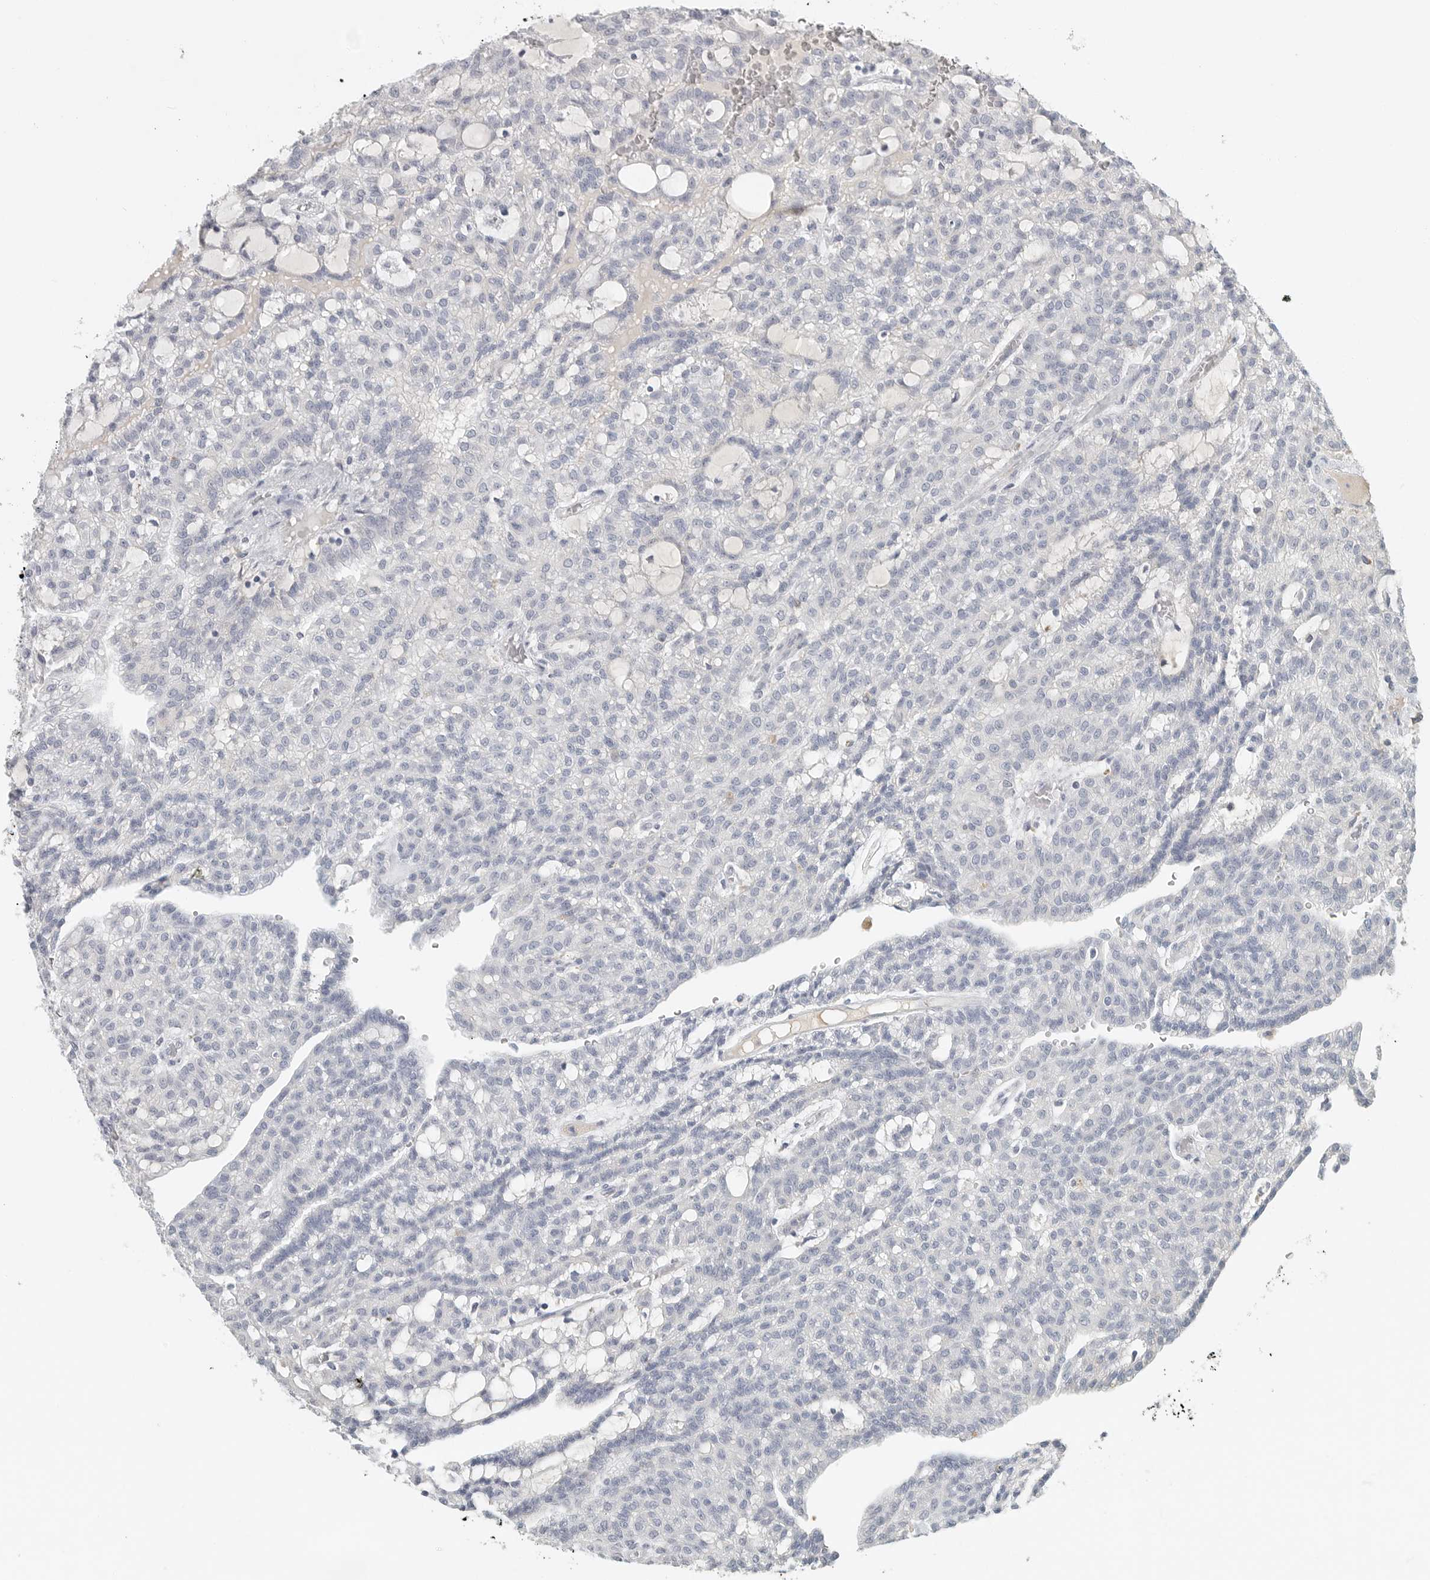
{"staining": {"intensity": "negative", "quantity": "none", "location": "none"}, "tissue": "renal cancer", "cell_type": "Tumor cells", "image_type": "cancer", "snomed": [{"axis": "morphology", "description": "Adenocarcinoma, NOS"}, {"axis": "topography", "description": "Kidney"}], "caption": "This is an IHC image of renal cancer. There is no expression in tumor cells.", "gene": "PAM", "patient": {"sex": "male", "age": 63}}